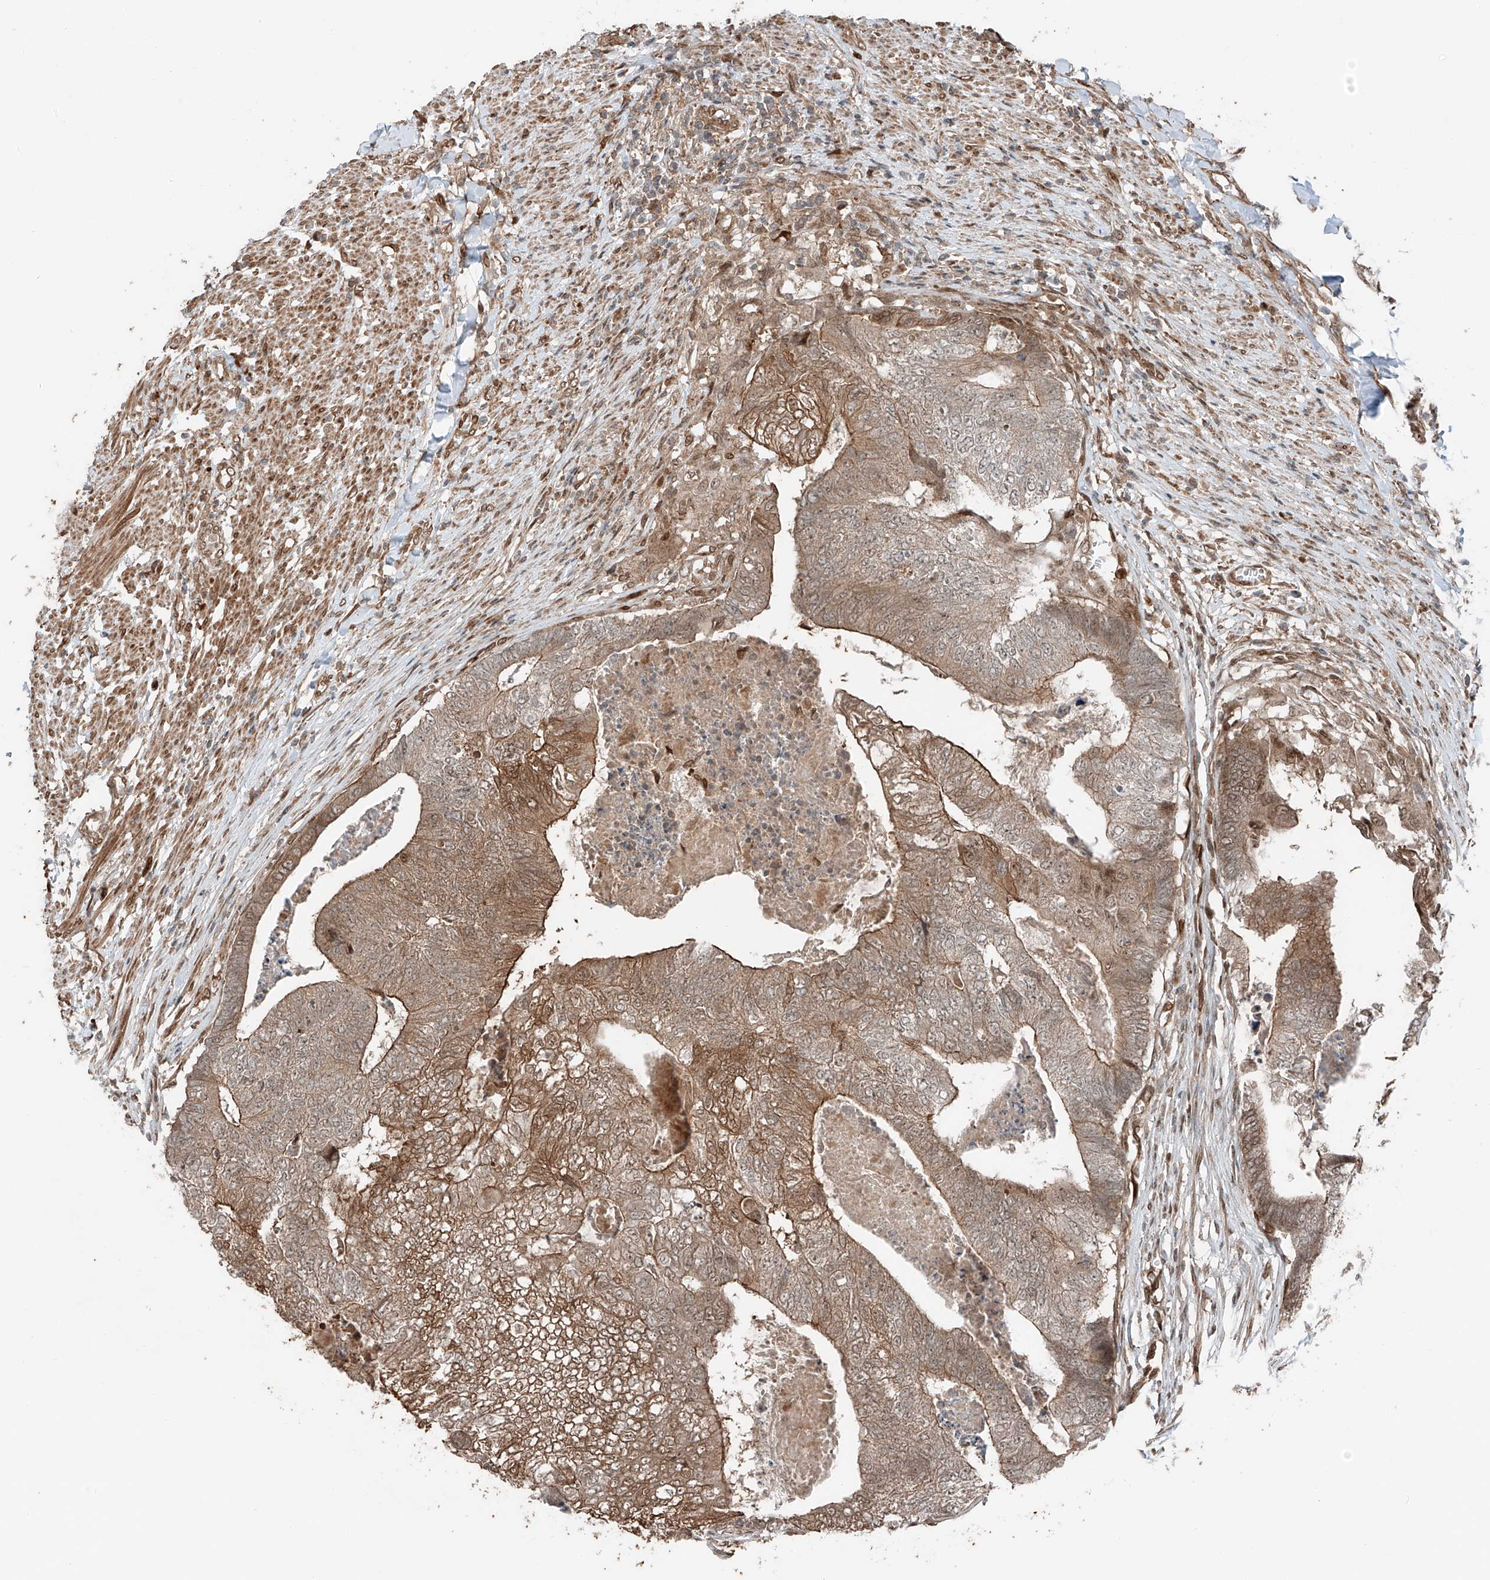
{"staining": {"intensity": "moderate", "quantity": ">75%", "location": "cytoplasmic/membranous"}, "tissue": "colorectal cancer", "cell_type": "Tumor cells", "image_type": "cancer", "snomed": [{"axis": "morphology", "description": "Adenocarcinoma, NOS"}, {"axis": "topography", "description": "Colon"}], "caption": "An image showing moderate cytoplasmic/membranous expression in about >75% of tumor cells in colorectal cancer (adenocarcinoma), as visualized by brown immunohistochemical staining.", "gene": "CEP162", "patient": {"sex": "female", "age": 67}}